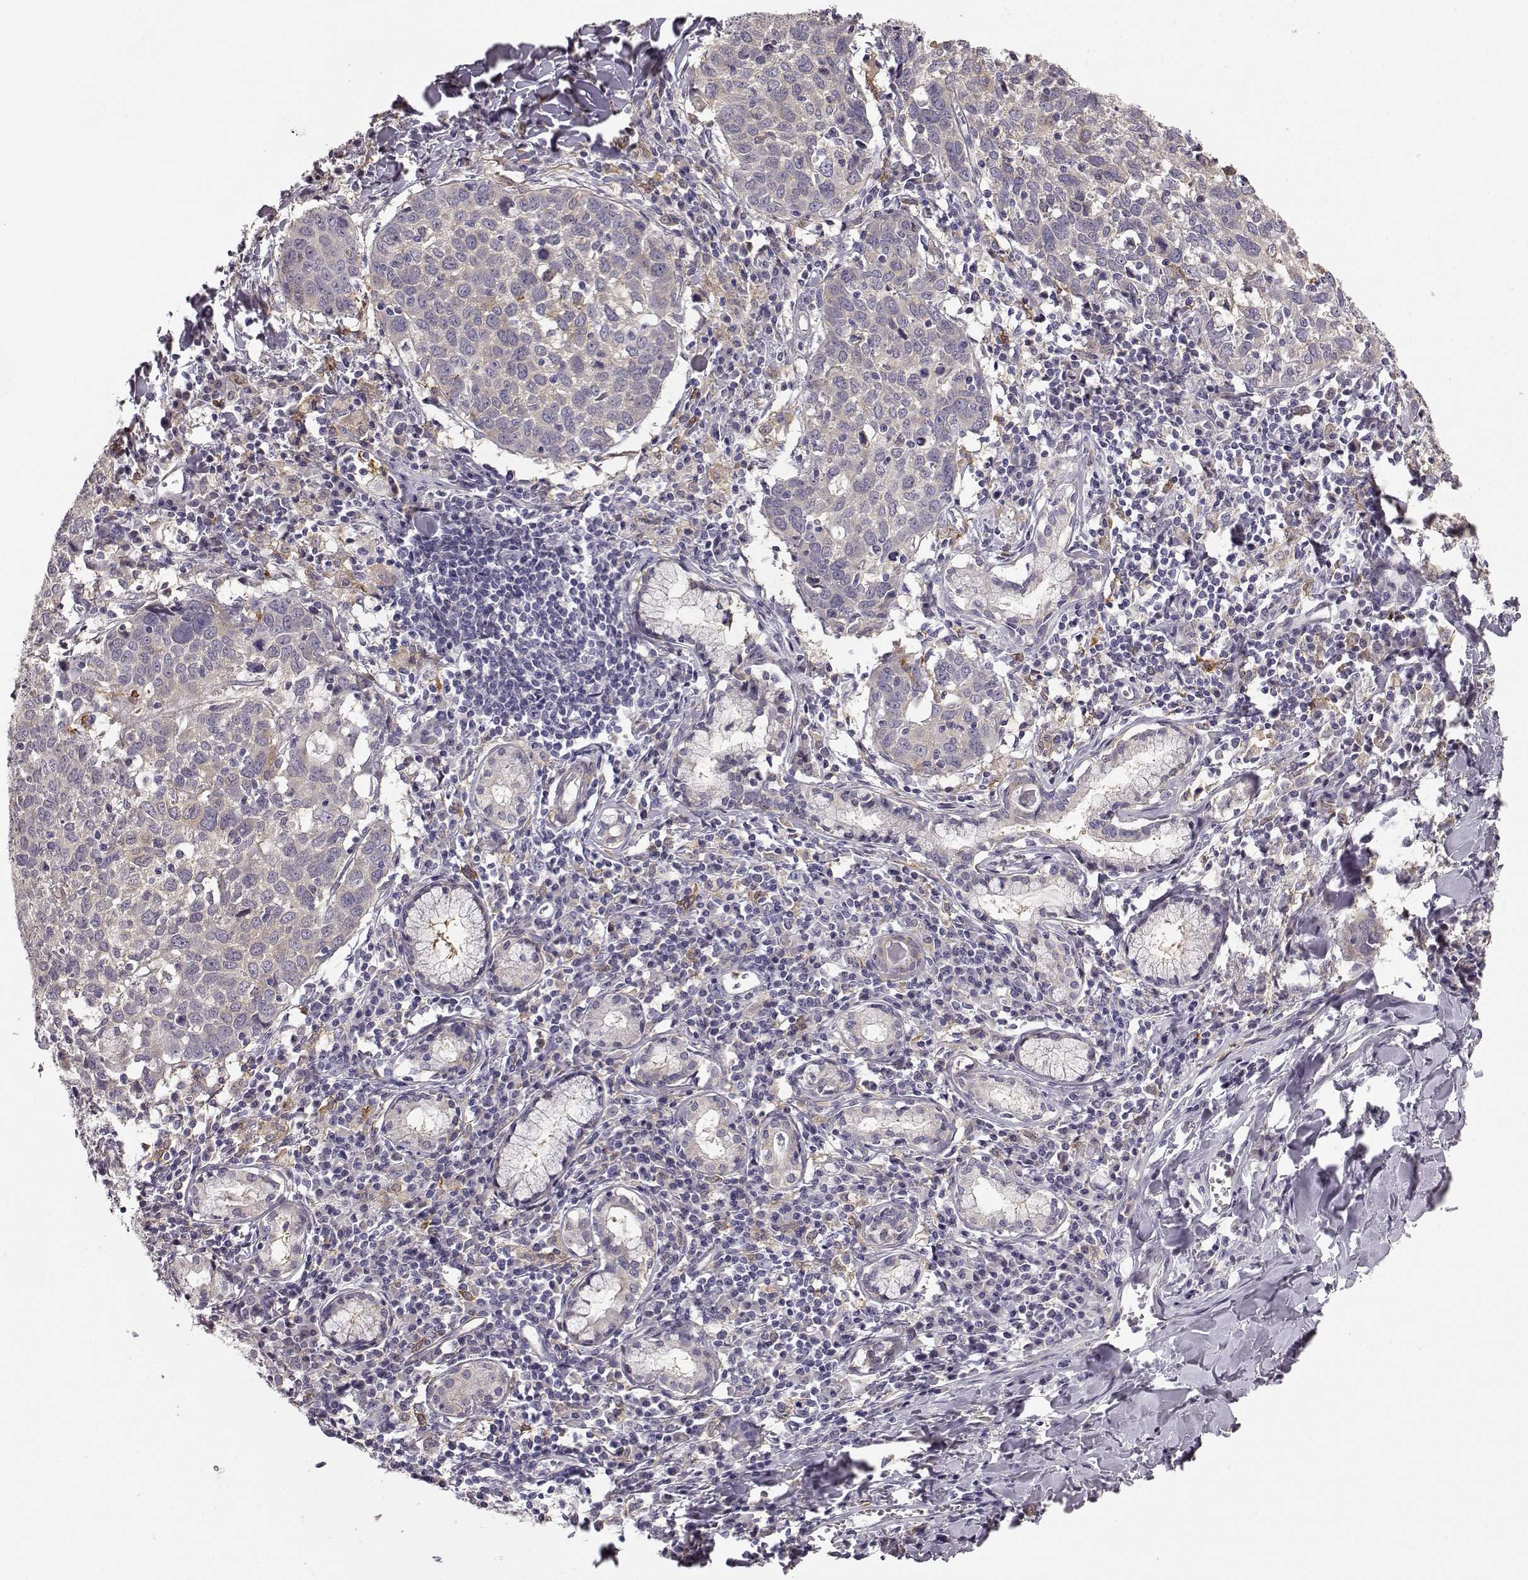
{"staining": {"intensity": "negative", "quantity": "none", "location": "none"}, "tissue": "lung cancer", "cell_type": "Tumor cells", "image_type": "cancer", "snomed": [{"axis": "morphology", "description": "Squamous cell carcinoma, NOS"}, {"axis": "topography", "description": "Lung"}], "caption": "Protein analysis of lung cancer (squamous cell carcinoma) reveals no significant positivity in tumor cells.", "gene": "GPR50", "patient": {"sex": "male", "age": 57}}